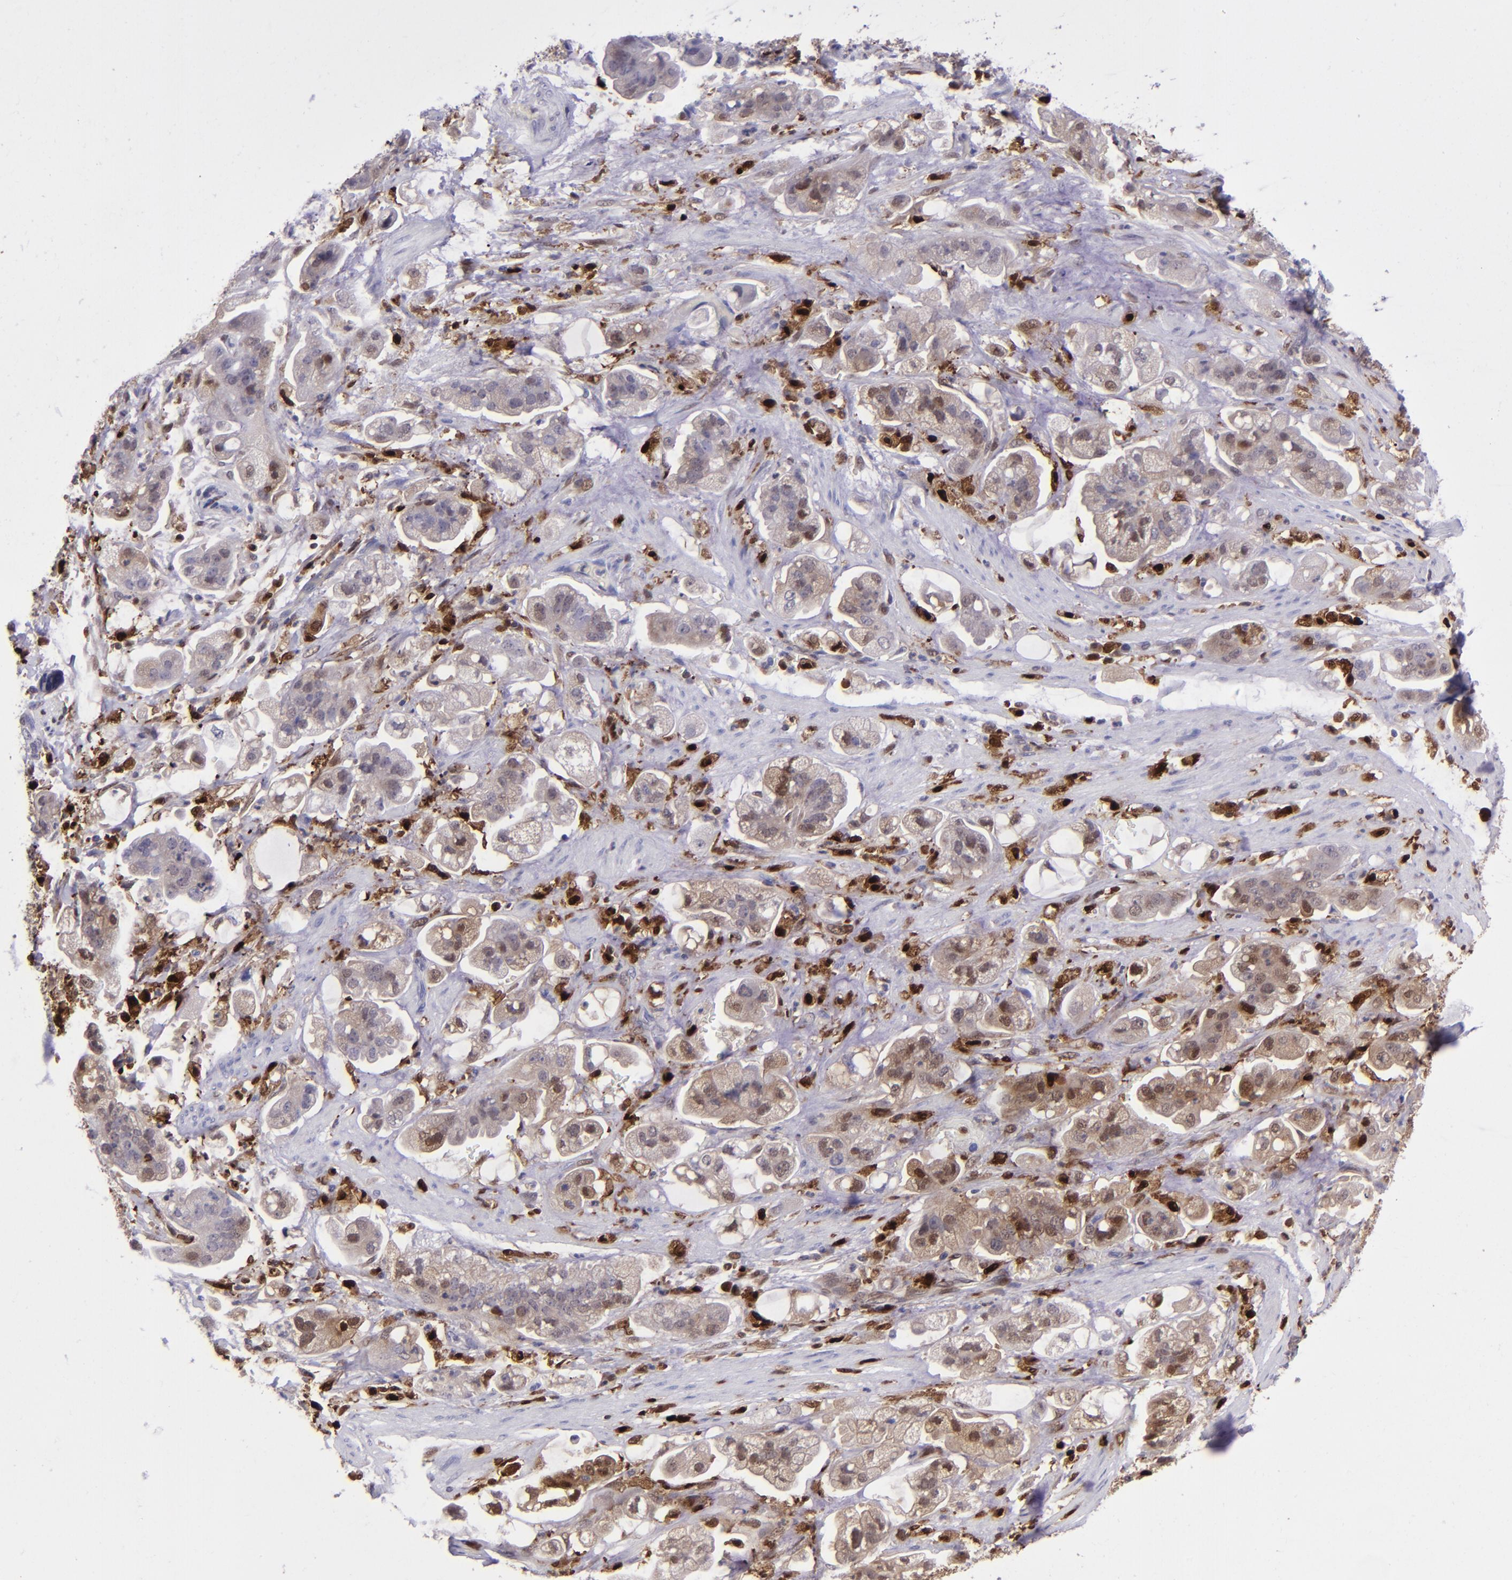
{"staining": {"intensity": "moderate", "quantity": ">75%", "location": "cytoplasmic/membranous,nuclear"}, "tissue": "stomach cancer", "cell_type": "Tumor cells", "image_type": "cancer", "snomed": [{"axis": "morphology", "description": "Adenocarcinoma, NOS"}, {"axis": "topography", "description": "Stomach"}], "caption": "IHC image of neoplastic tissue: human stomach adenocarcinoma stained using immunohistochemistry (IHC) demonstrates medium levels of moderate protein expression localized specifically in the cytoplasmic/membranous and nuclear of tumor cells, appearing as a cytoplasmic/membranous and nuclear brown color.", "gene": "TYMP", "patient": {"sex": "male", "age": 62}}